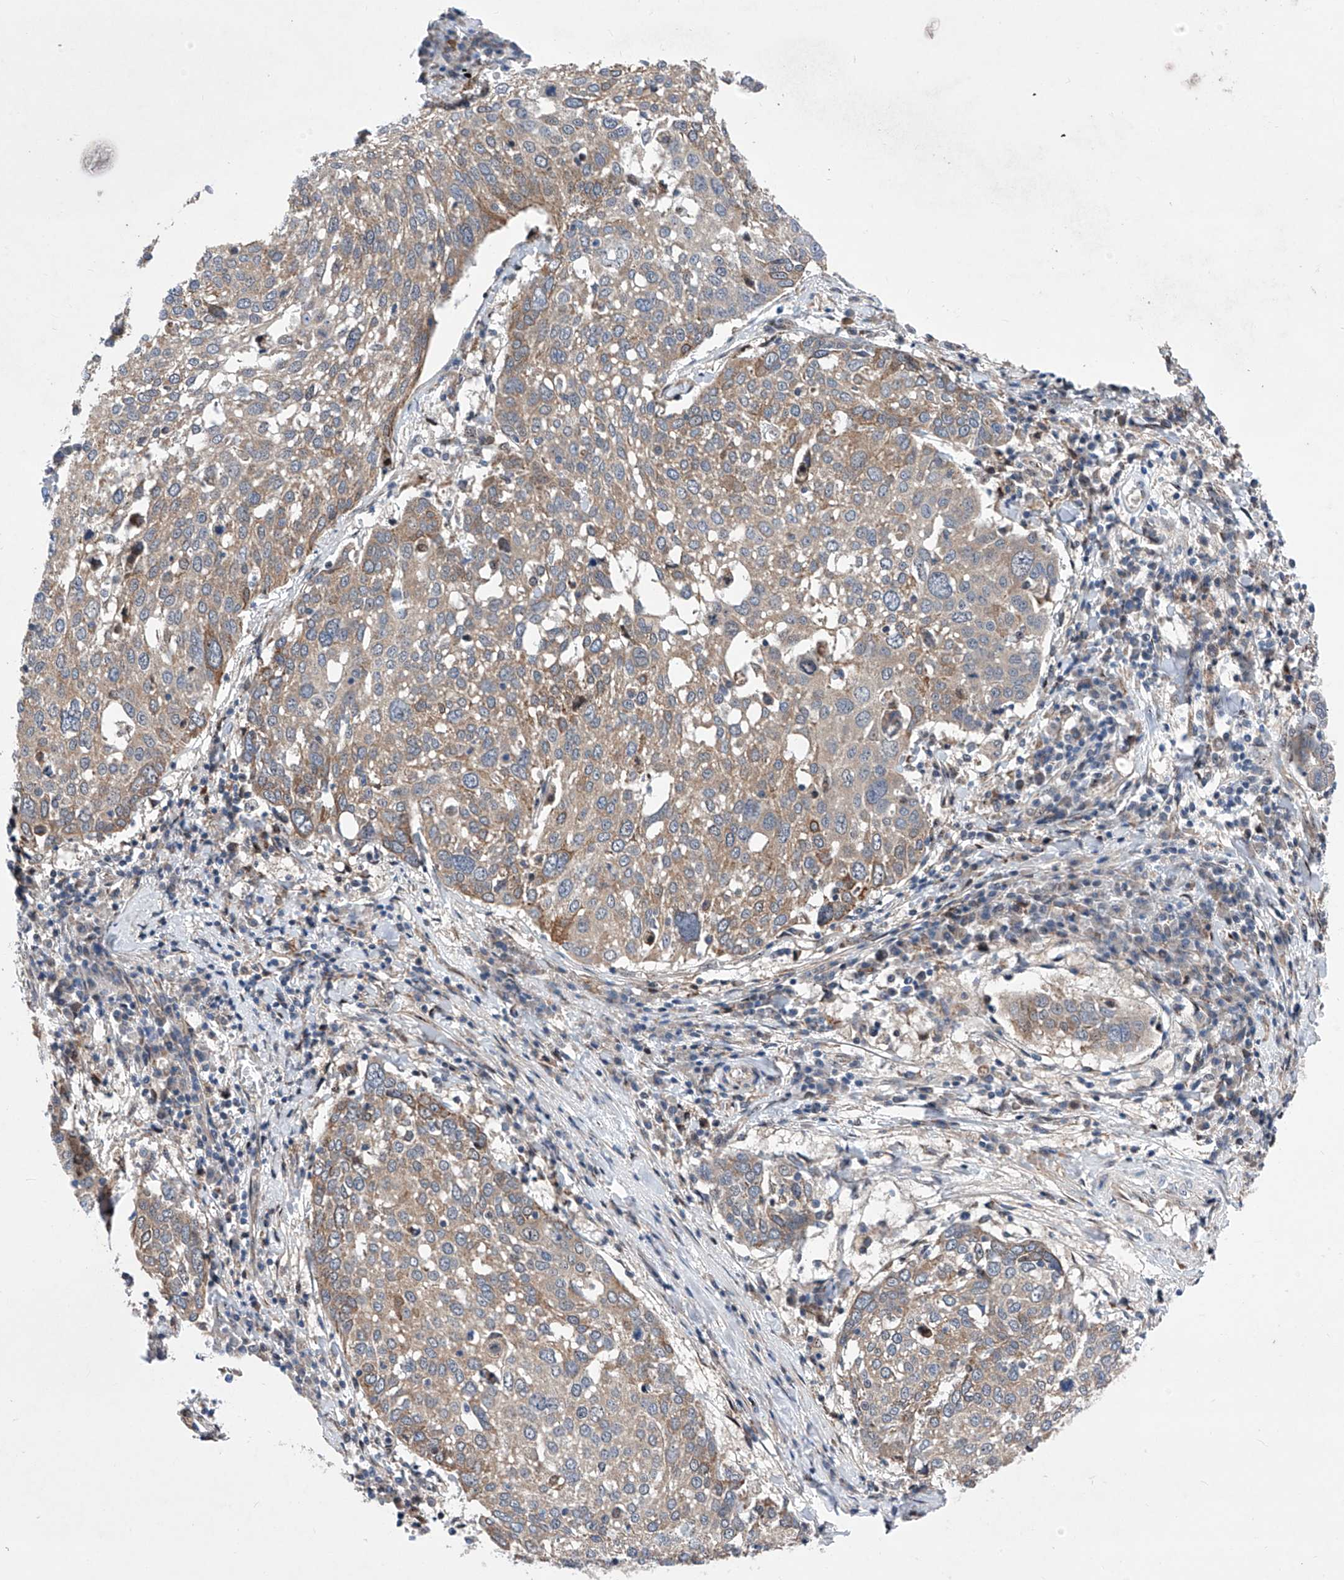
{"staining": {"intensity": "moderate", "quantity": "<25%", "location": "cytoplasmic/membranous"}, "tissue": "lung cancer", "cell_type": "Tumor cells", "image_type": "cancer", "snomed": [{"axis": "morphology", "description": "Squamous cell carcinoma, NOS"}, {"axis": "topography", "description": "Lung"}], "caption": "Lung squamous cell carcinoma stained for a protein (brown) demonstrates moderate cytoplasmic/membranous positive positivity in about <25% of tumor cells.", "gene": "KTI12", "patient": {"sex": "male", "age": 65}}